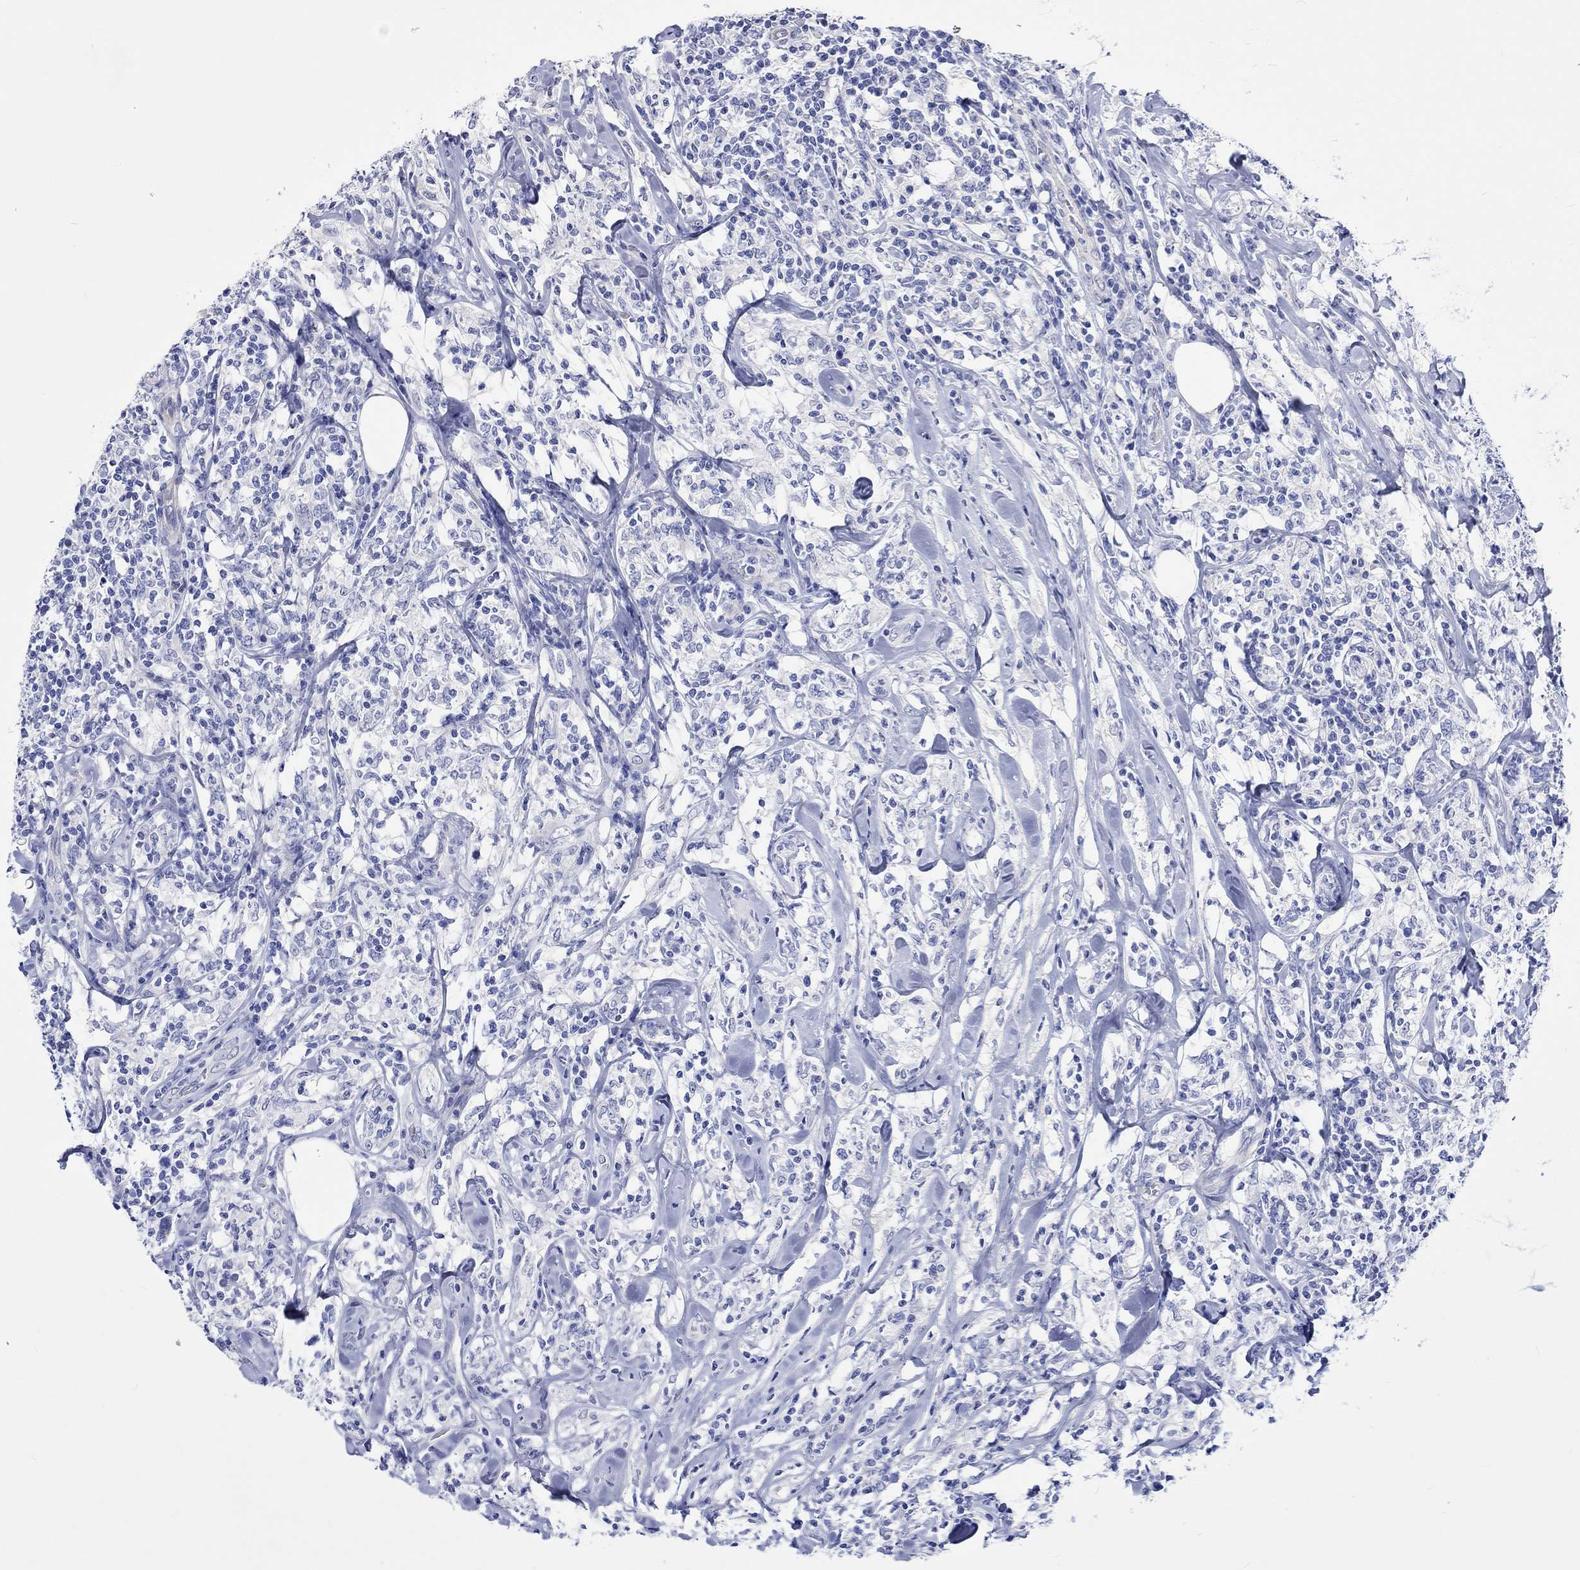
{"staining": {"intensity": "negative", "quantity": "none", "location": "none"}, "tissue": "lymphoma", "cell_type": "Tumor cells", "image_type": "cancer", "snomed": [{"axis": "morphology", "description": "Malignant lymphoma, non-Hodgkin's type, High grade"}, {"axis": "topography", "description": "Lymph node"}], "caption": "A micrograph of malignant lymphoma, non-Hodgkin's type (high-grade) stained for a protein displays no brown staining in tumor cells.", "gene": "HARBI1", "patient": {"sex": "female", "age": 84}}